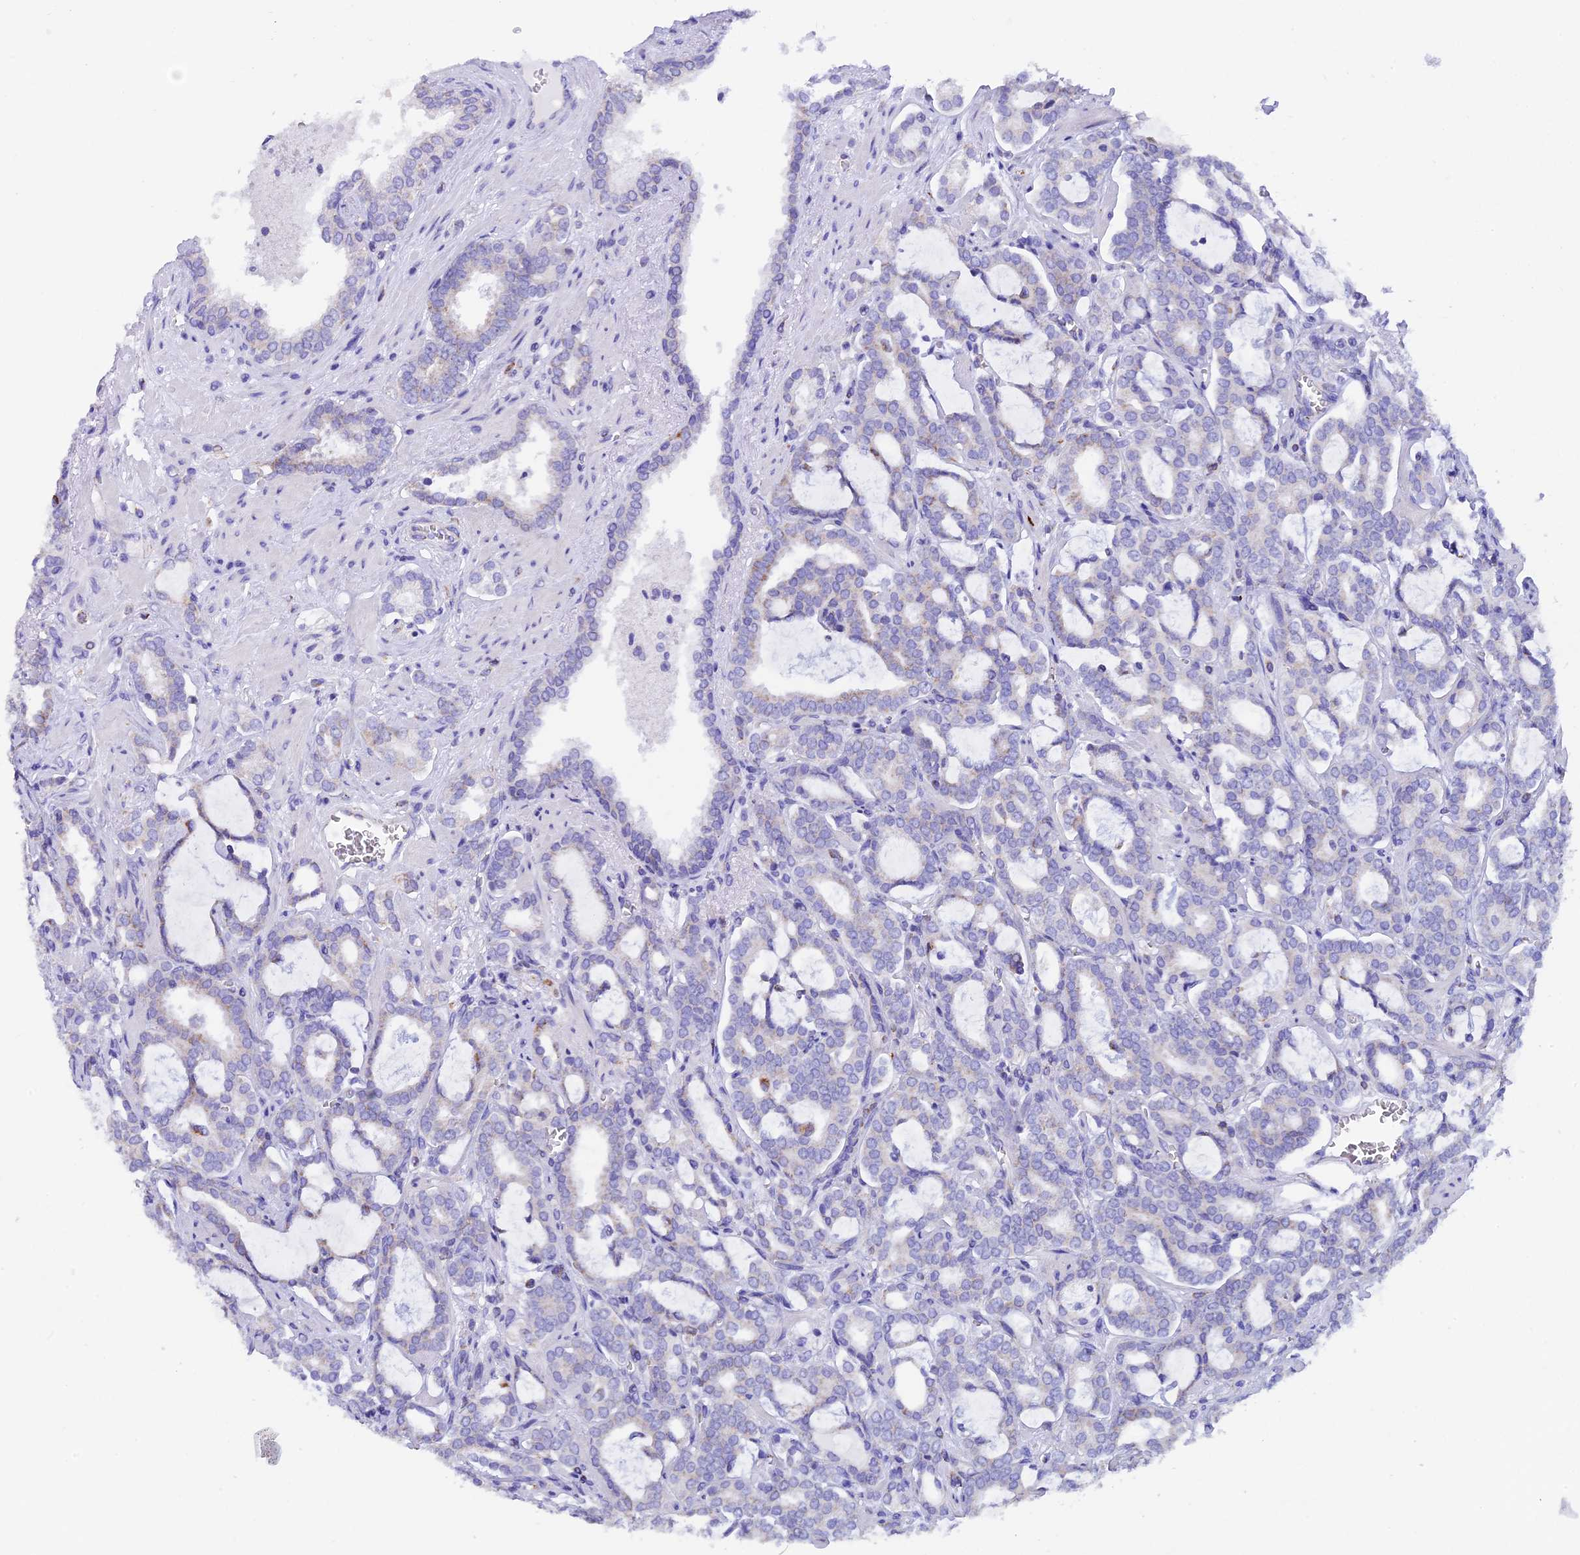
{"staining": {"intensity": "weak", "quantity": "<25%", "location": "cytoplasmic/membranous"}, "tissue": "prostate cancer", "cell_type": "Tumor cells", "image_type": "cancer", "snomed": [{"axis": "morphology", "description": "Adenocarcinoma, High grade"}, {"axis": "topography", "description": "Prostate and seminal vesicle, NOS"}], "caption": "Prostate cancer stained for a protein using immunohistochemistry (IHC) displays no positivity tumor cells.", "gene": "SLC8B1", "patient": {"sex": "male", "age": 67}}